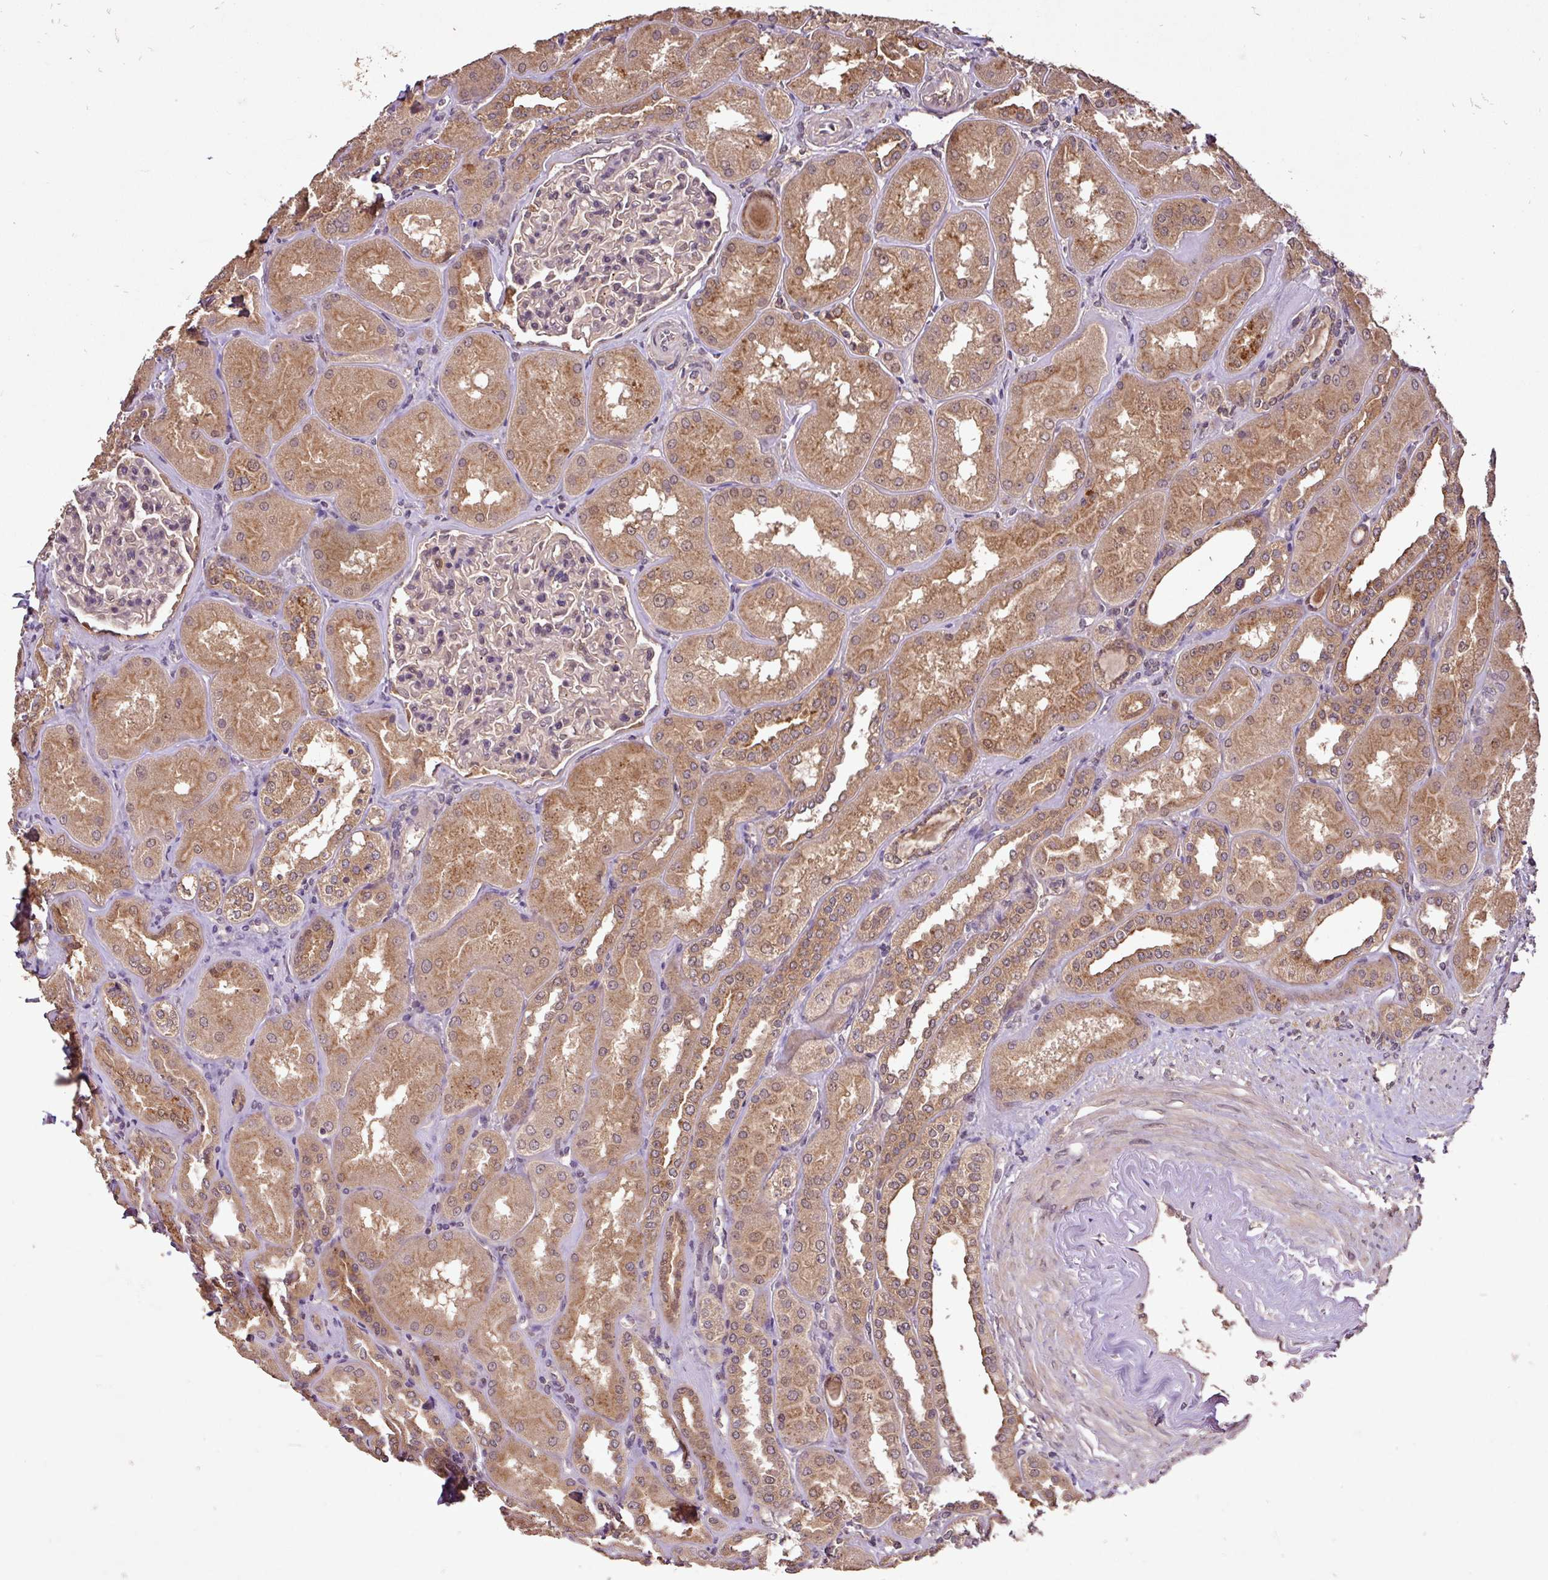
{"staining": {"intensity": "weak", "quantity": "<25%", "location": "cytoplasmic/membranous"}, "tissue": "kidney", "cell_type": "Cells in glomeruli", "image_type": "normal", "snomed": [{"axis": "morphology", "description": "Normal tissue, NOS"}, {"axis": "topography", "description": "Kidney"}], "caption": "Immunohistochemistry (IHC) image of unremarkable kidney: kidney stained with DAB (3,3'-diaminobenzidine) exhibits no significant protein positivity in cells in glomeruli. (DAB IHC with hematoxylin counter stain).", "gene": "FAIM", "patient": {"sex": "male", "age": 61}}